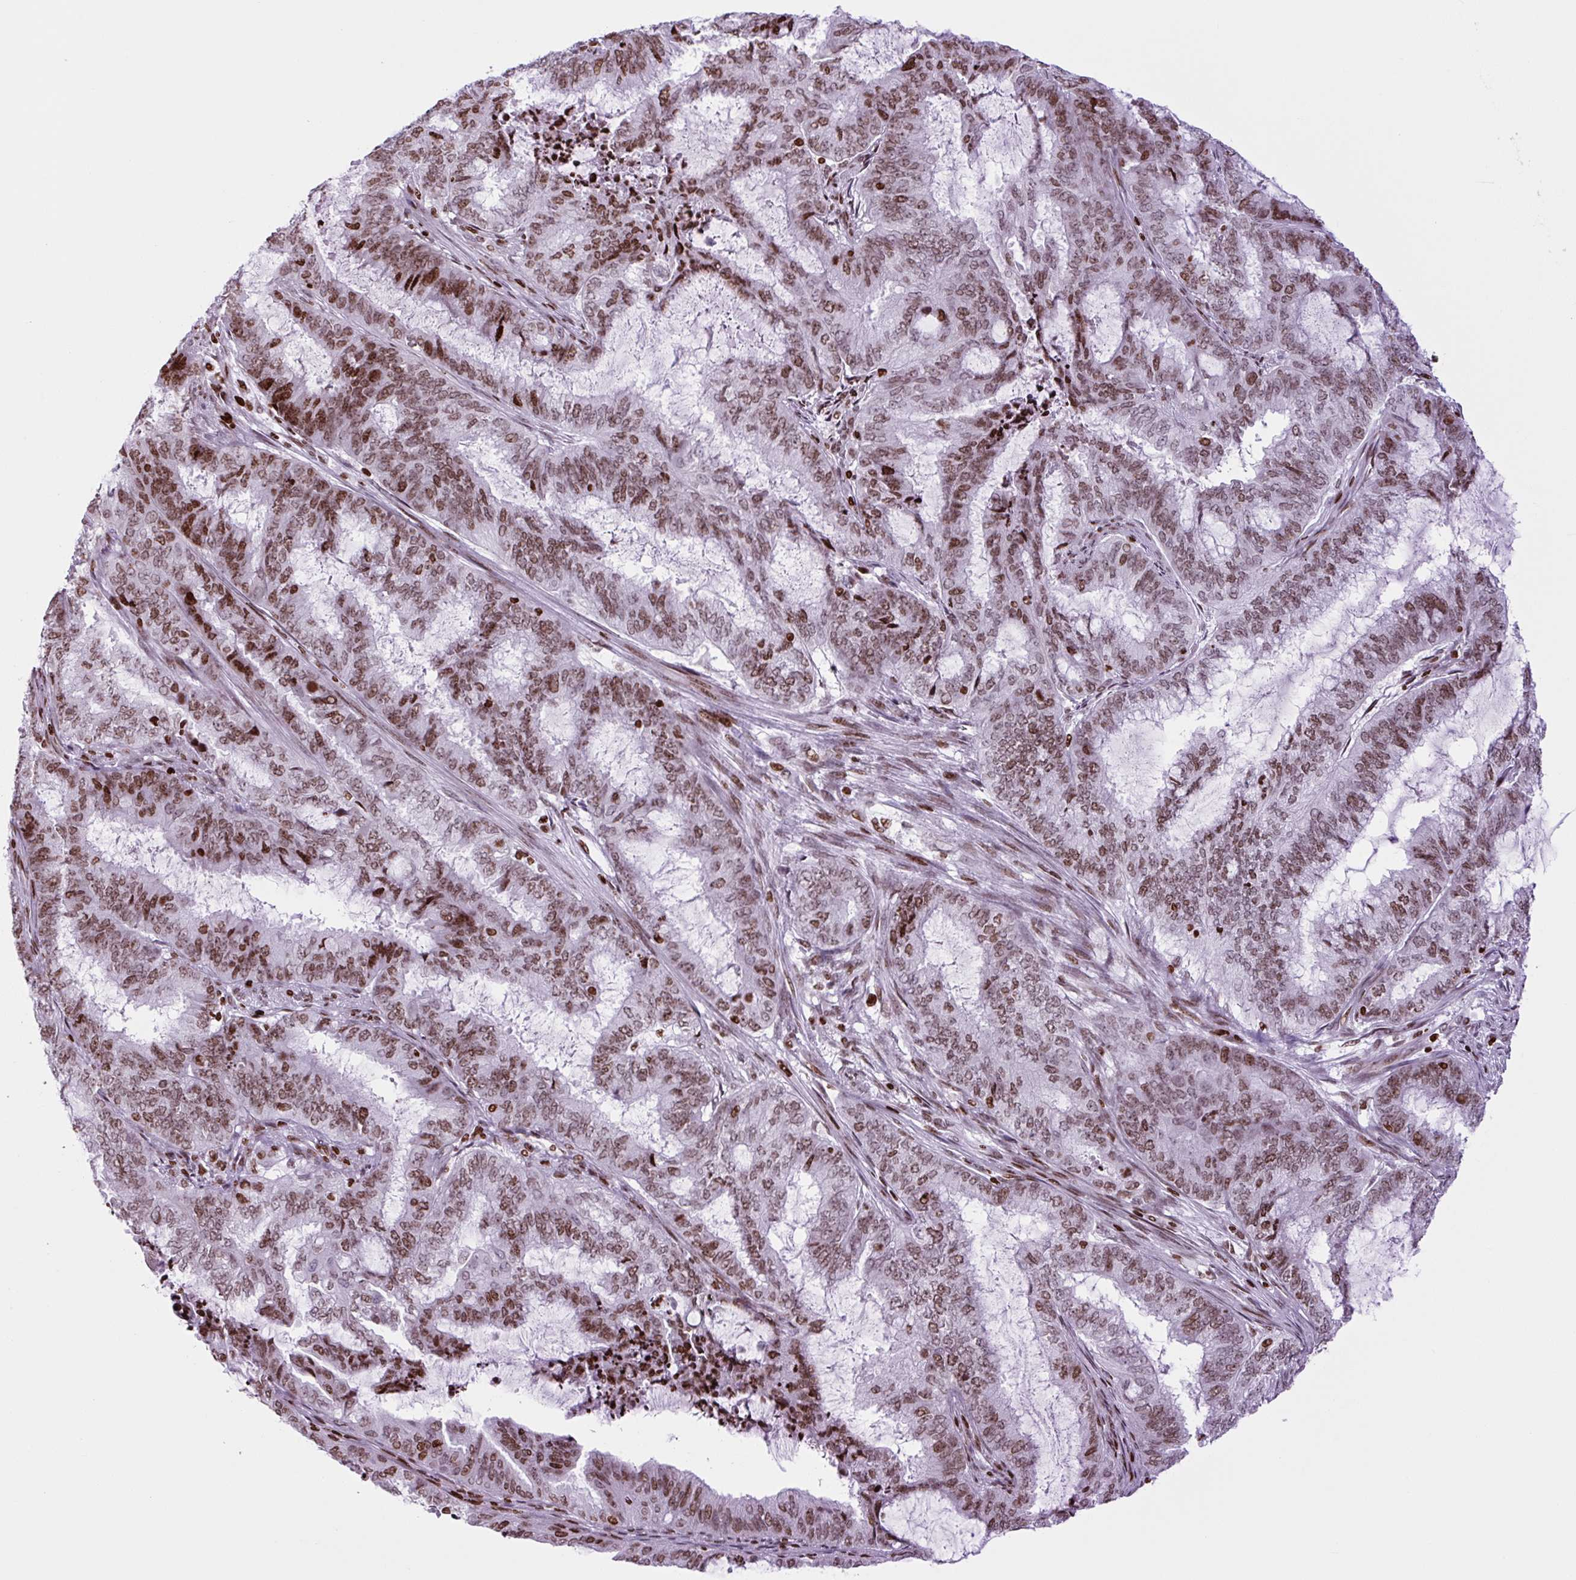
{"staining": {"intensity": "moderate", "quantity": ">75%", "location": "nuclear"}, "tissue": "endometrial cancer", "cell_type": "Tumor cells", "image_type": "cancer", "snomed": [{"axis": "morphology", "description": "Adenocarcinoma, NOS"}, {"axis": "topography", "description": "Endometrium"}], "caption": "Protein analysis of endometrial cancer tissue shows moderate nuclear positivity in approximately >75% of tumor cells.", "gene": "H1-3", "patient": {"sex": "female", "age": 51}}